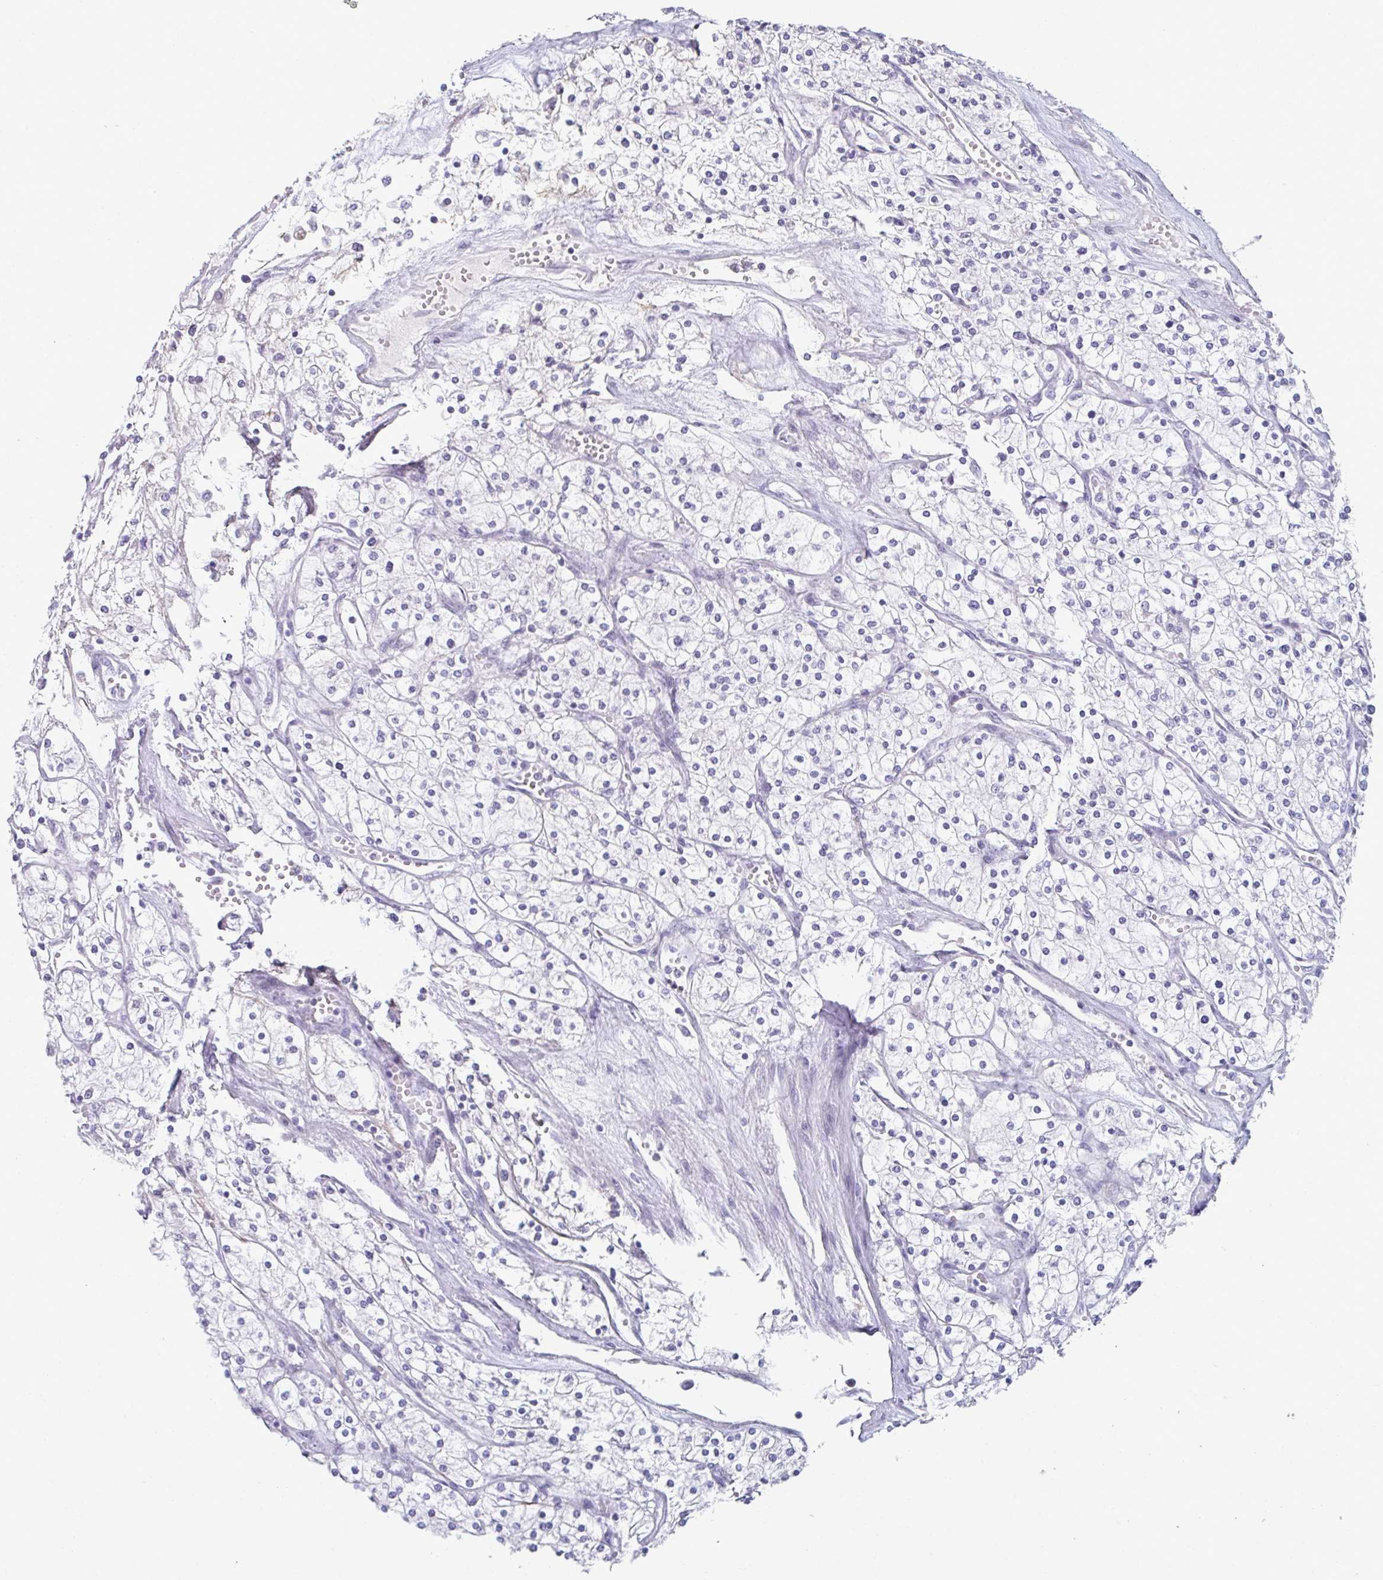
{"staining": {"intensity": "negative", "quantity": "none", "location": "none"}, "tissue": "renal cancer", "cell_type": "Tumor cells", "image_type": "cancer", "snomed": [{"axis": "morphology", "description": "Adenocarcinoma, NOS"}, {"axis": "topography", "description": "Kidney"}], "caption": "This is an immunohistochemistry histopathology image of renal cancer. There is no staining in tumor cells.", "gene": "A1CF", "patient": {"sex": "male", "age": 80}}